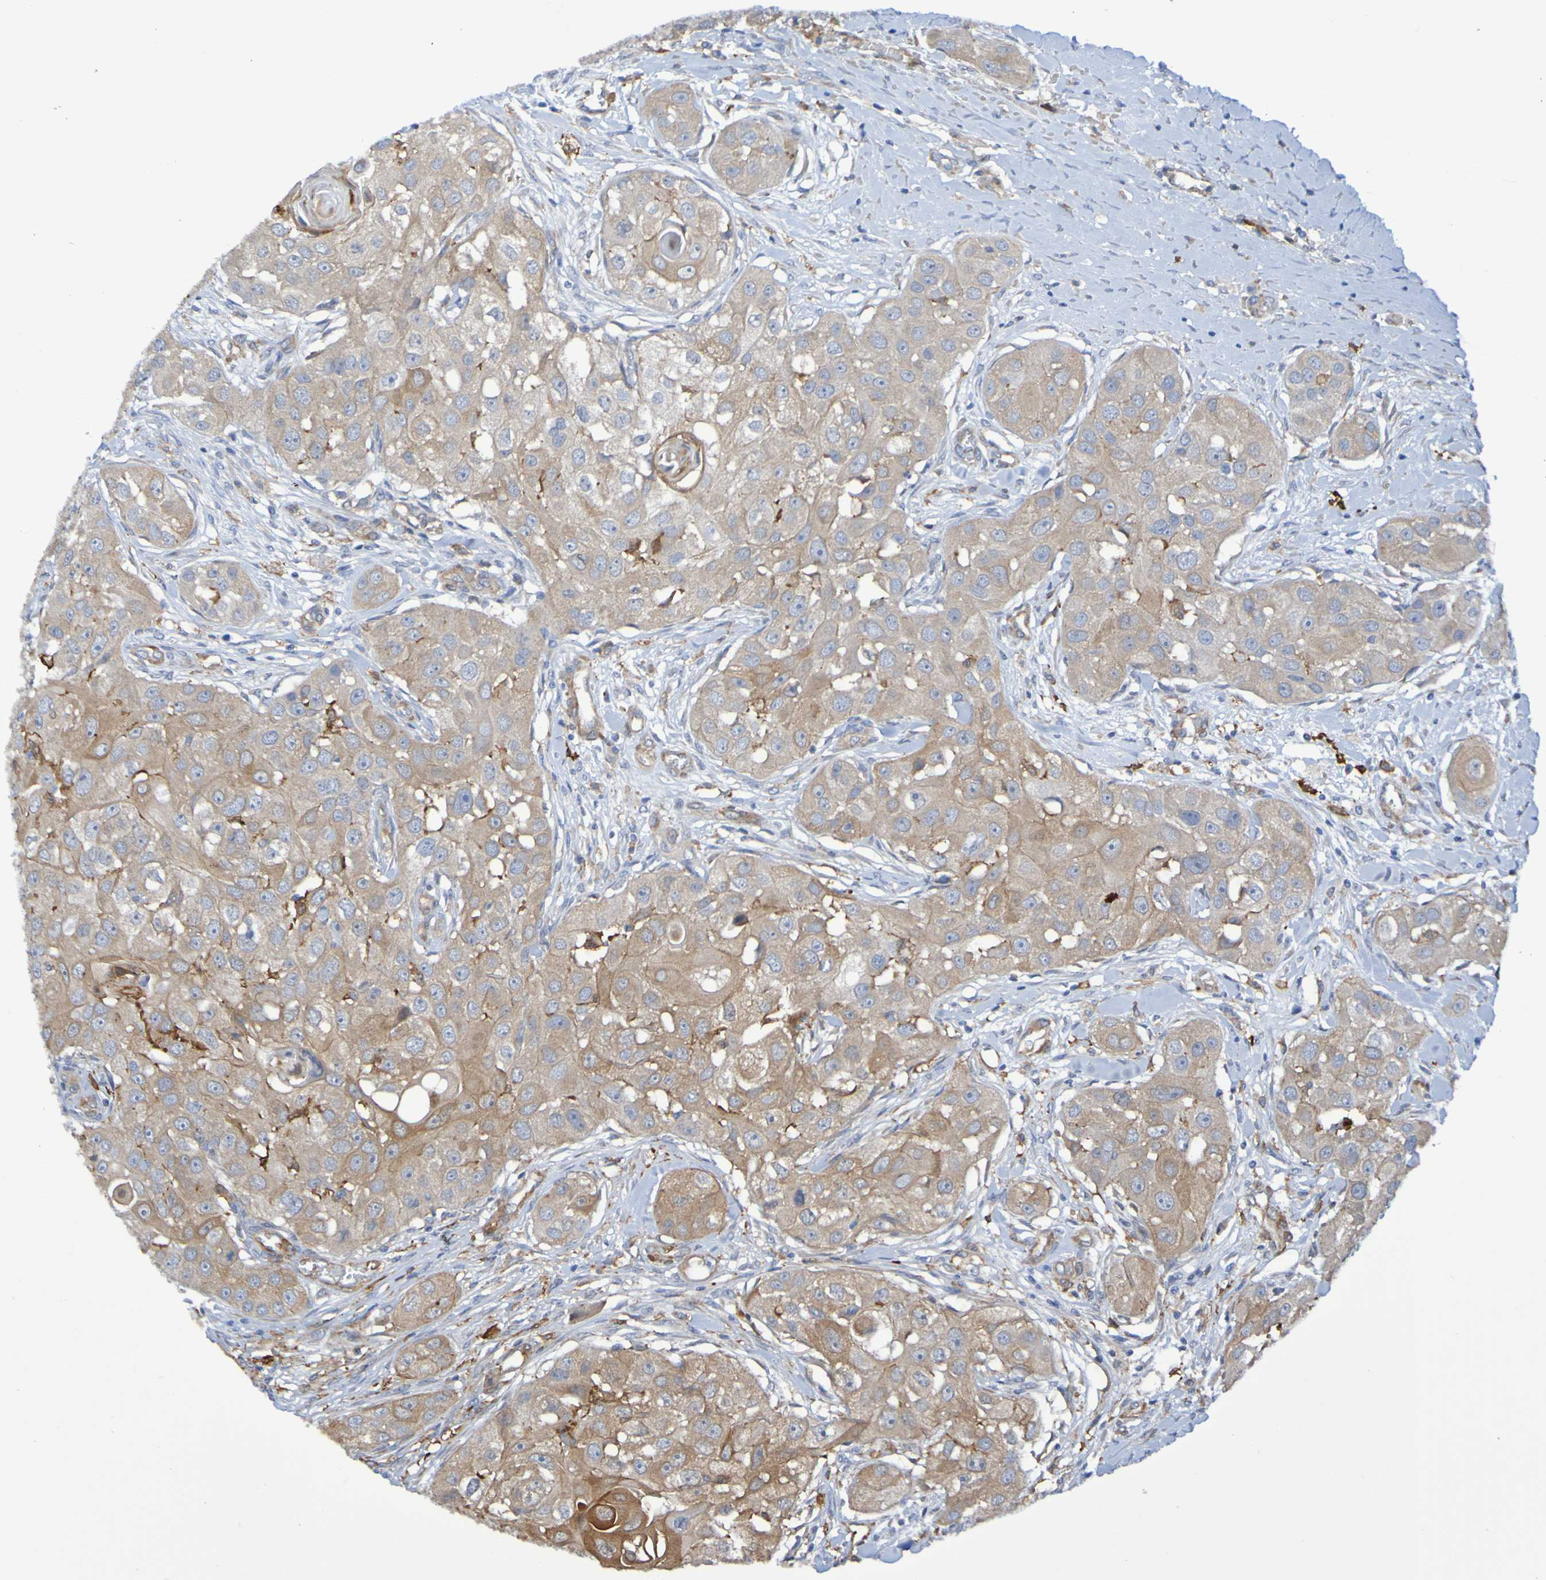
{"staining": {"intensity": "weak", "quantity": ">75%", "location": "cytoplasmic/membranous"}, "tissue": "head and neck cancer", "cell_type": "Tumor cells", "image_type": "cancer", "snomed": [{"axis": "morphology", "description": "Normal tissue, NOS"}, {"axis": "morphology", "description": "Squamous cell carcinoma, NOS"}, {"axis": "topography", "description": "Skeletal muscle"}, {"axis": "topography", "description": "Head-Neck"}], "caption": "Protein positivity by IHC displays weak cytoplasmic/membranous staining in about >75% of tumor cells in squamous cell carcinoma (head and neck).", "gene": "SCRG1", "patient": {"sex": "male", "age": 51}}